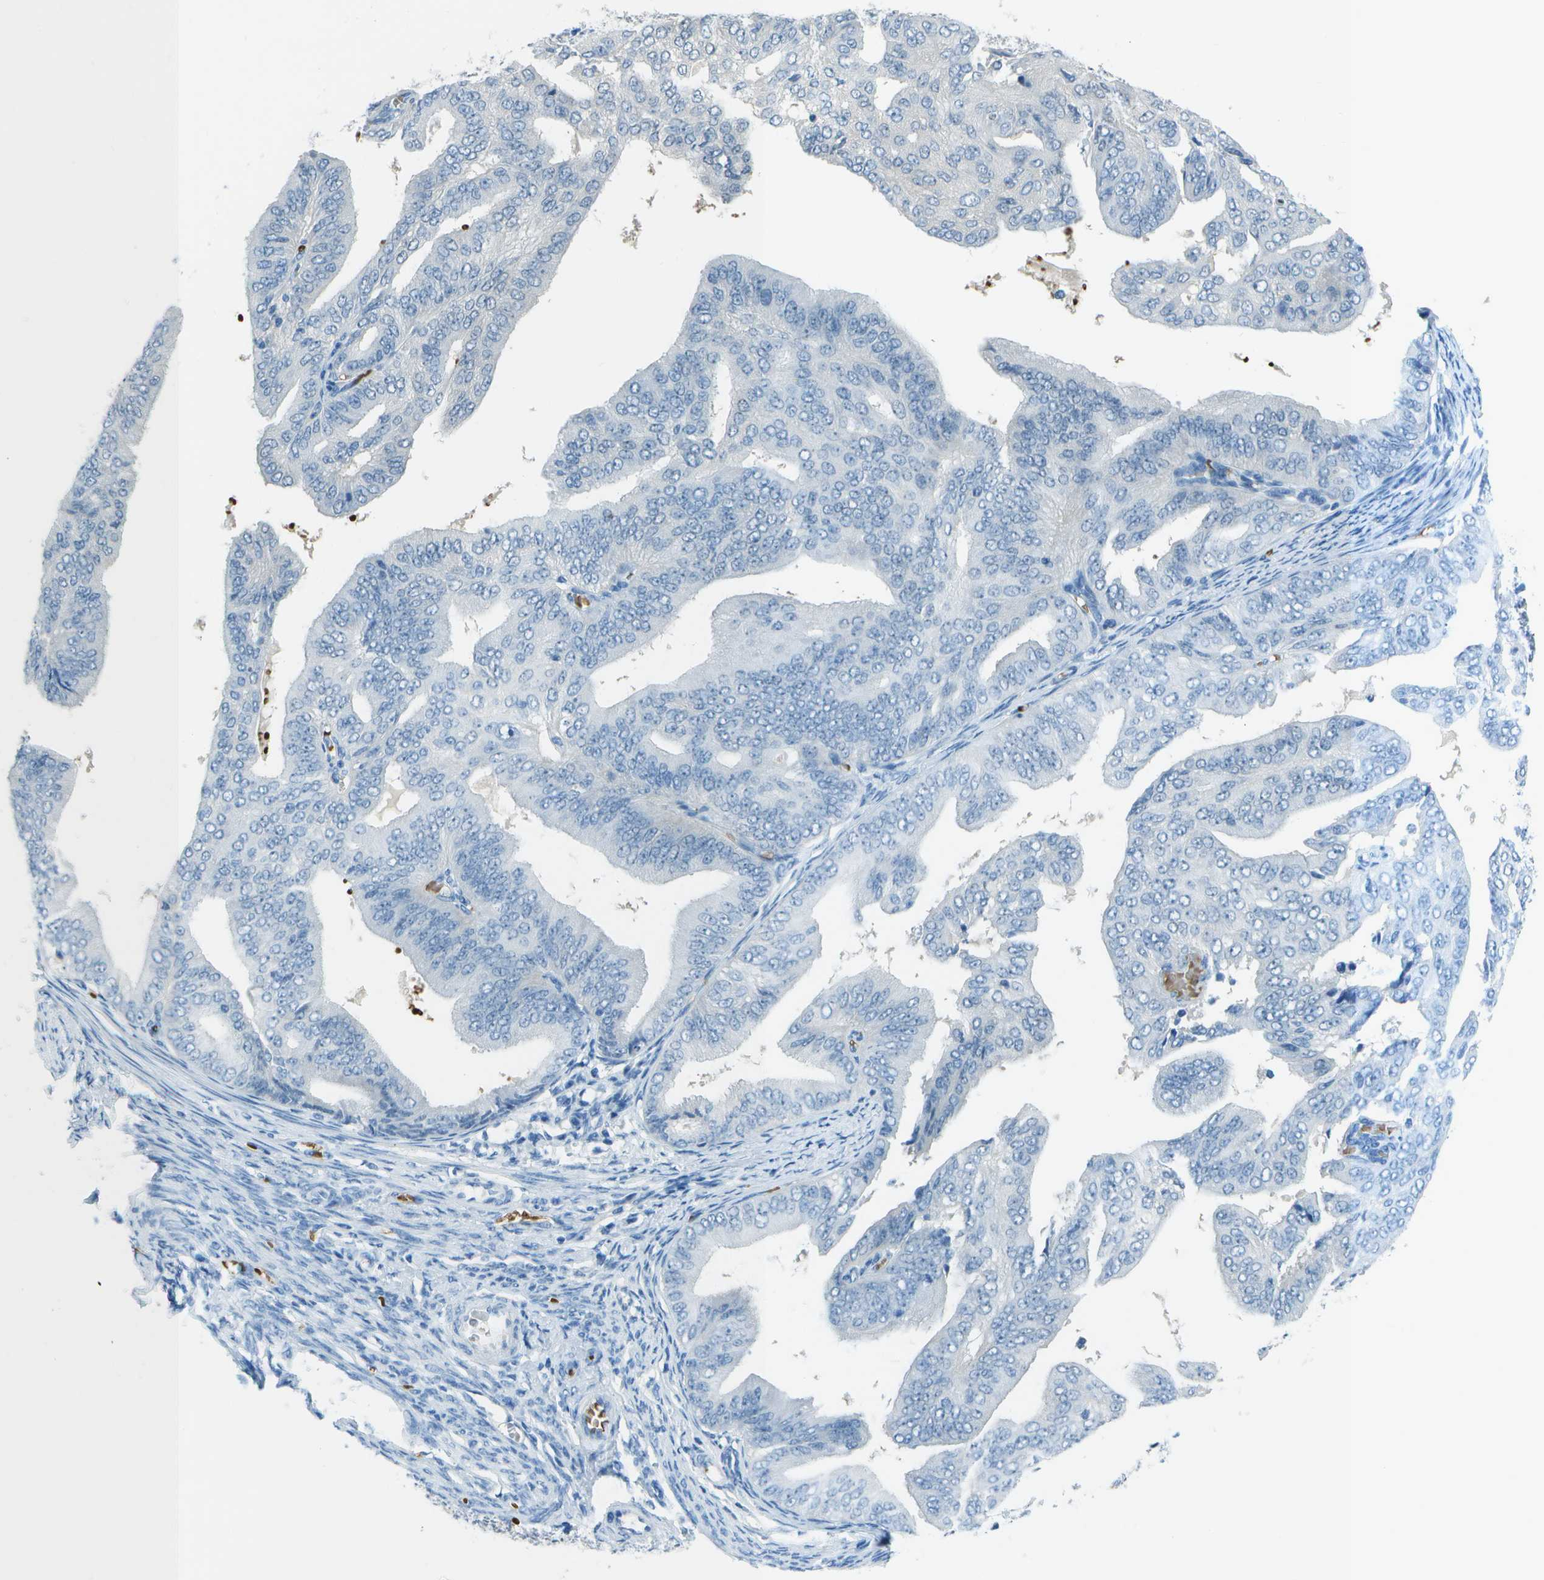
{"staining": {"intensity": "negative", "quantity": "none", "location": "none"}, "tissue": "endometrial cancer", "cell_type": "Tumor cells", "image_type": "cancer", "snomed": [{"axis": "morphology", "description": "Adenocarcinoma, NOS"}, {"axis": "topography", "description": "Endometrium"}], "caption": "Adenocarcinoma (endometrial) was stained to show a protein in brown. There is no significant staining in tumor cells.", "gene": "ASL", "patient": {"sex": "female", "age": 58}}